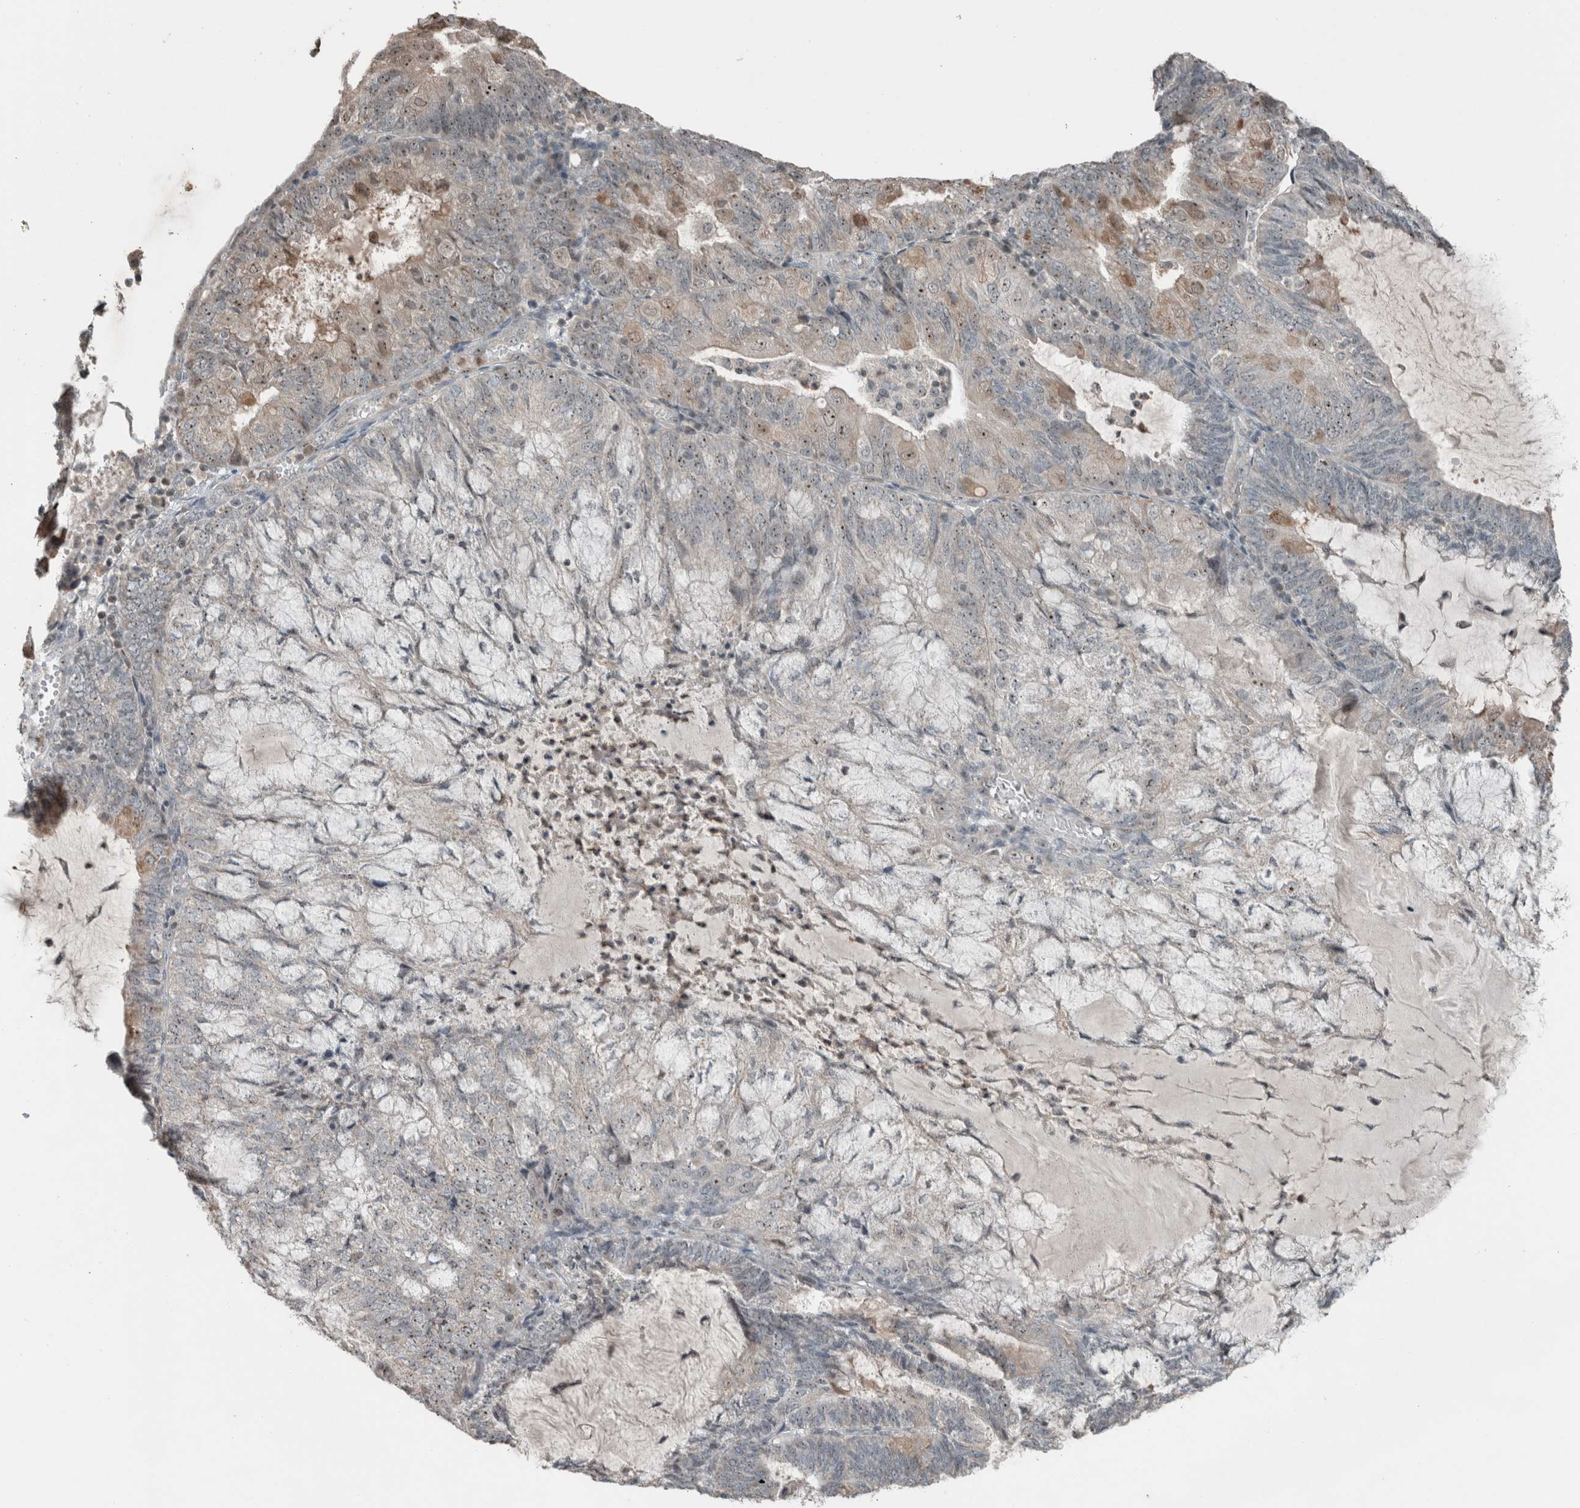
{"staining": {"intensity": "moderate", "quantity": "25%-75%", "location": "nuclear"}, "tissue": "endometrial cancer", "cell_type": "Tumor cells", "image_type": "cancer", "snomed": [{"axis": "morphology", "description": "Adenocarcinoma, NOS"}, {"axis": "topography", "description": "Endometrium"}], "caption": "IHC histopathology image of human endometrial cancer (adenocarcinoma) stained for a protein (brown), which reveals medium levels of moderate nuclear expression in about 25%-75% of tumor cells.", "gene": "RPF1", "patient": {"sex": "female", "age": 81}}